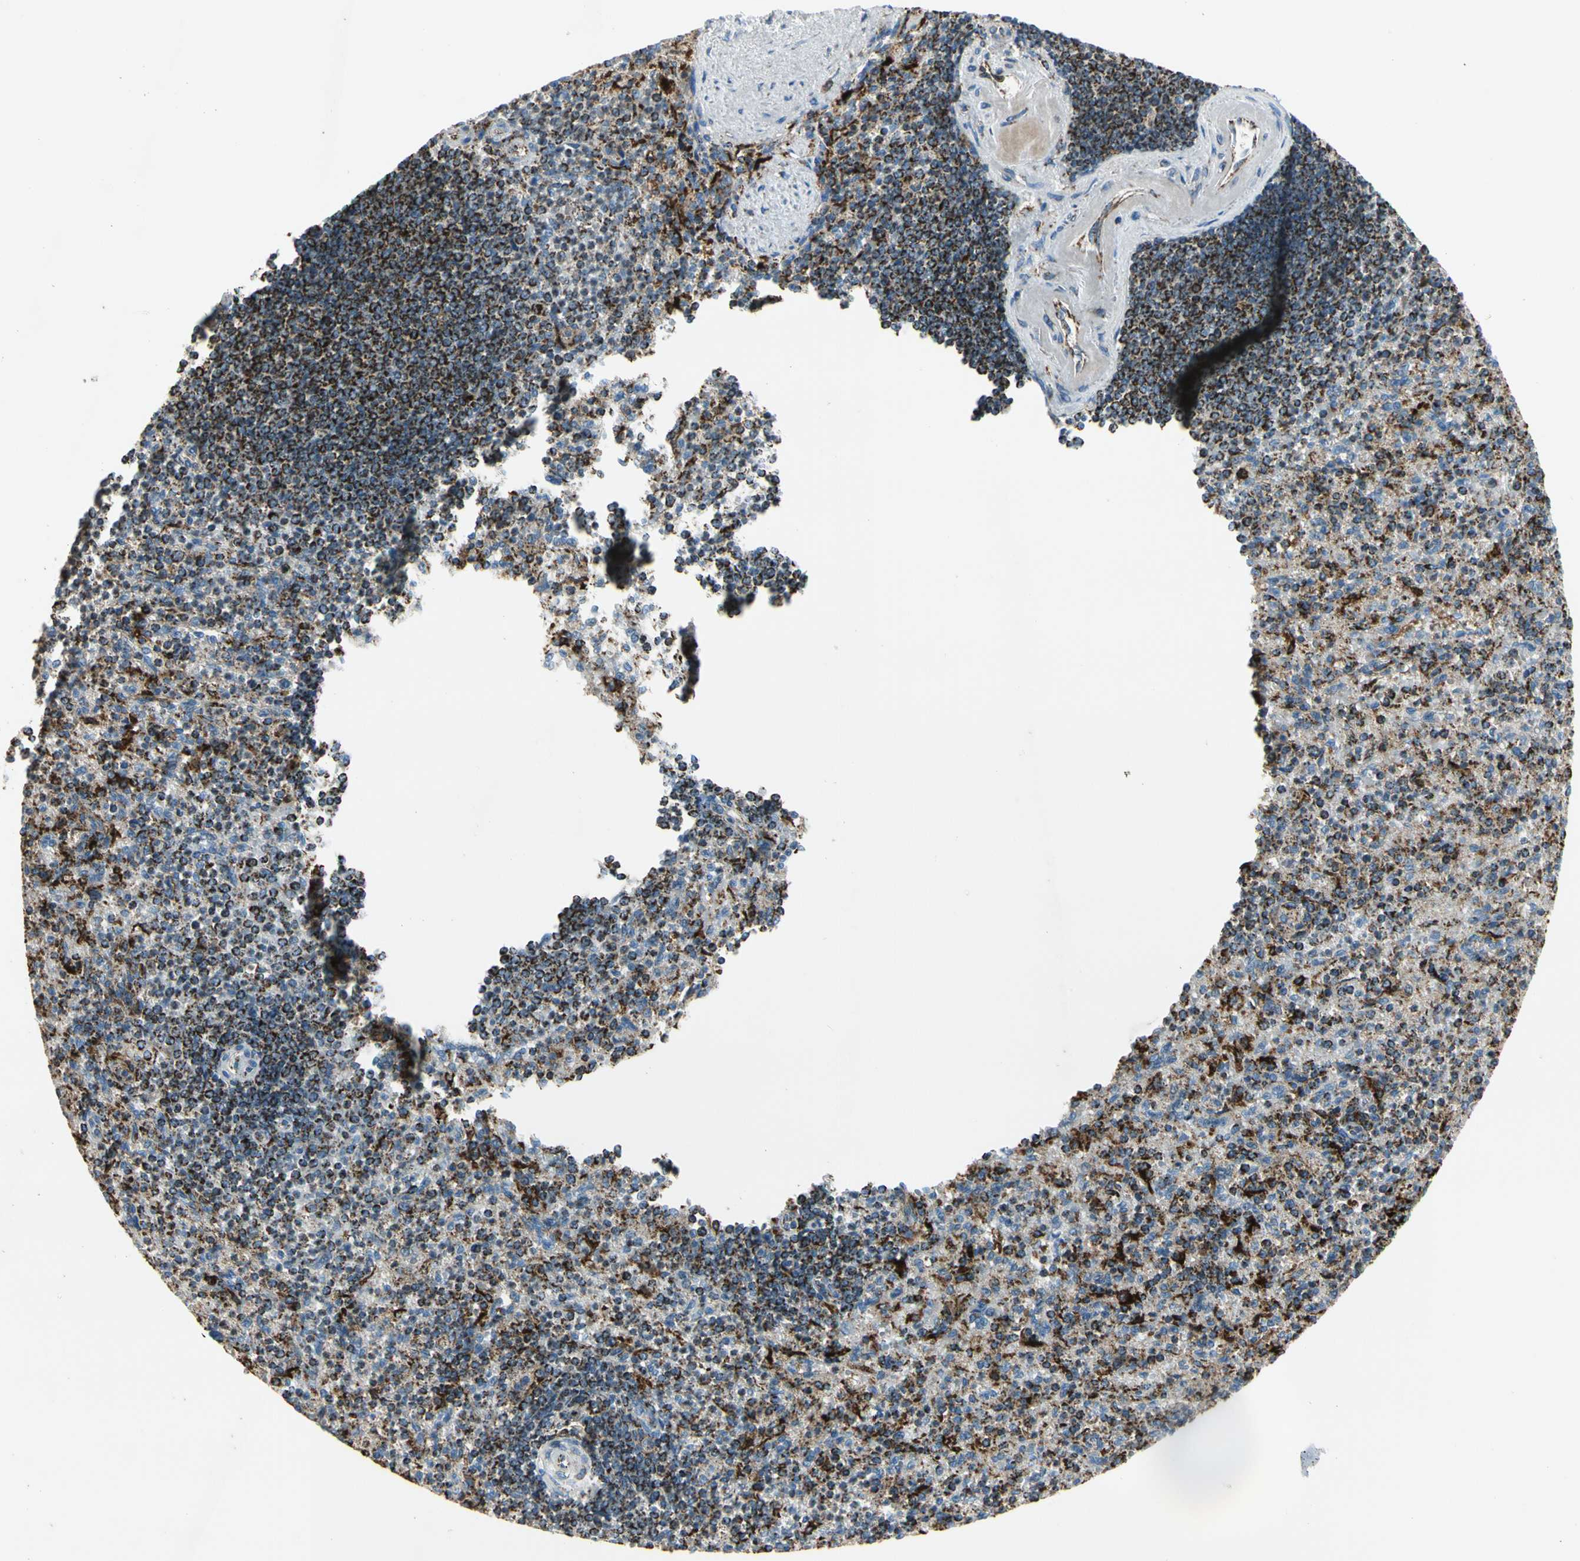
{"staining": {"intensity": "strong", "quantity": "<25%", "location": "cytoplasmic/membranous"}, "tissue": "spleen", "cell_type": "Cells in red pulp", "image_type": "normal", "snomed": [{"axis": "morphology", "description": "Normal tissue, NOS"}, {"axis": "topography", "description": "Spleen"}], "caption": "DAB (3,3'-diaminobenzidine) immunohistochemical staining of normal spleen displays strong cytoplasmic/membranous protein staining in approximately <25% of cells in red pulp.", "gene": "ME2", "patient": {"sex": "female", "age": 74}}